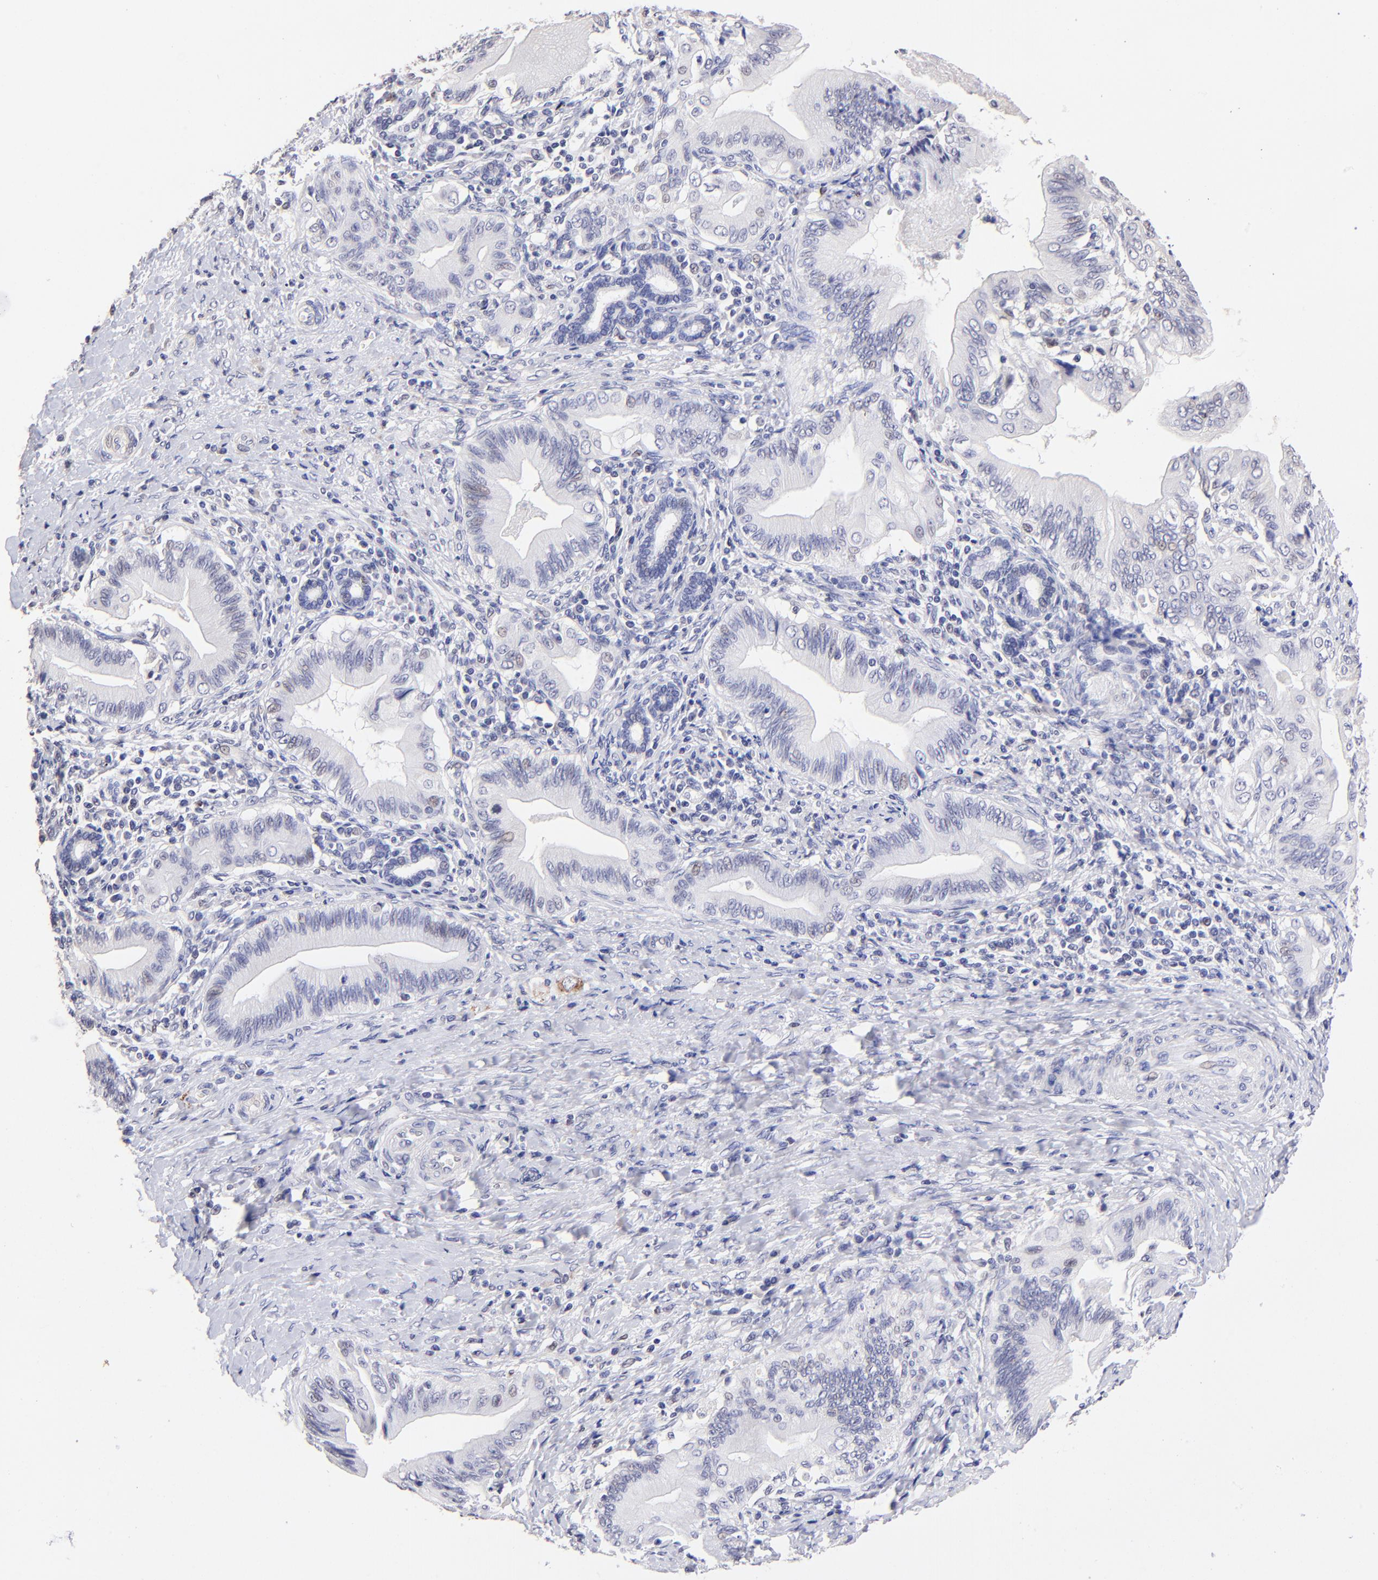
{"staining": {"intensity": "weak", "quantity": "<25%", "location": "nuclear"}, "tissue": "liver cancer", "cell_type": "Tumor cells", "image_type": "cancer", "snomed": [{"axis": "morphology", "description": "Cholangiocarcinoma"}, {"axis": "topography", "description": "Liver"}], "caption": "Liver cancer stained for a protein using immunohistochemistry demonstrates no positivity tumor cells.", "gene": "DNMT1", "patient": {"sex": "male", "age": 58}}